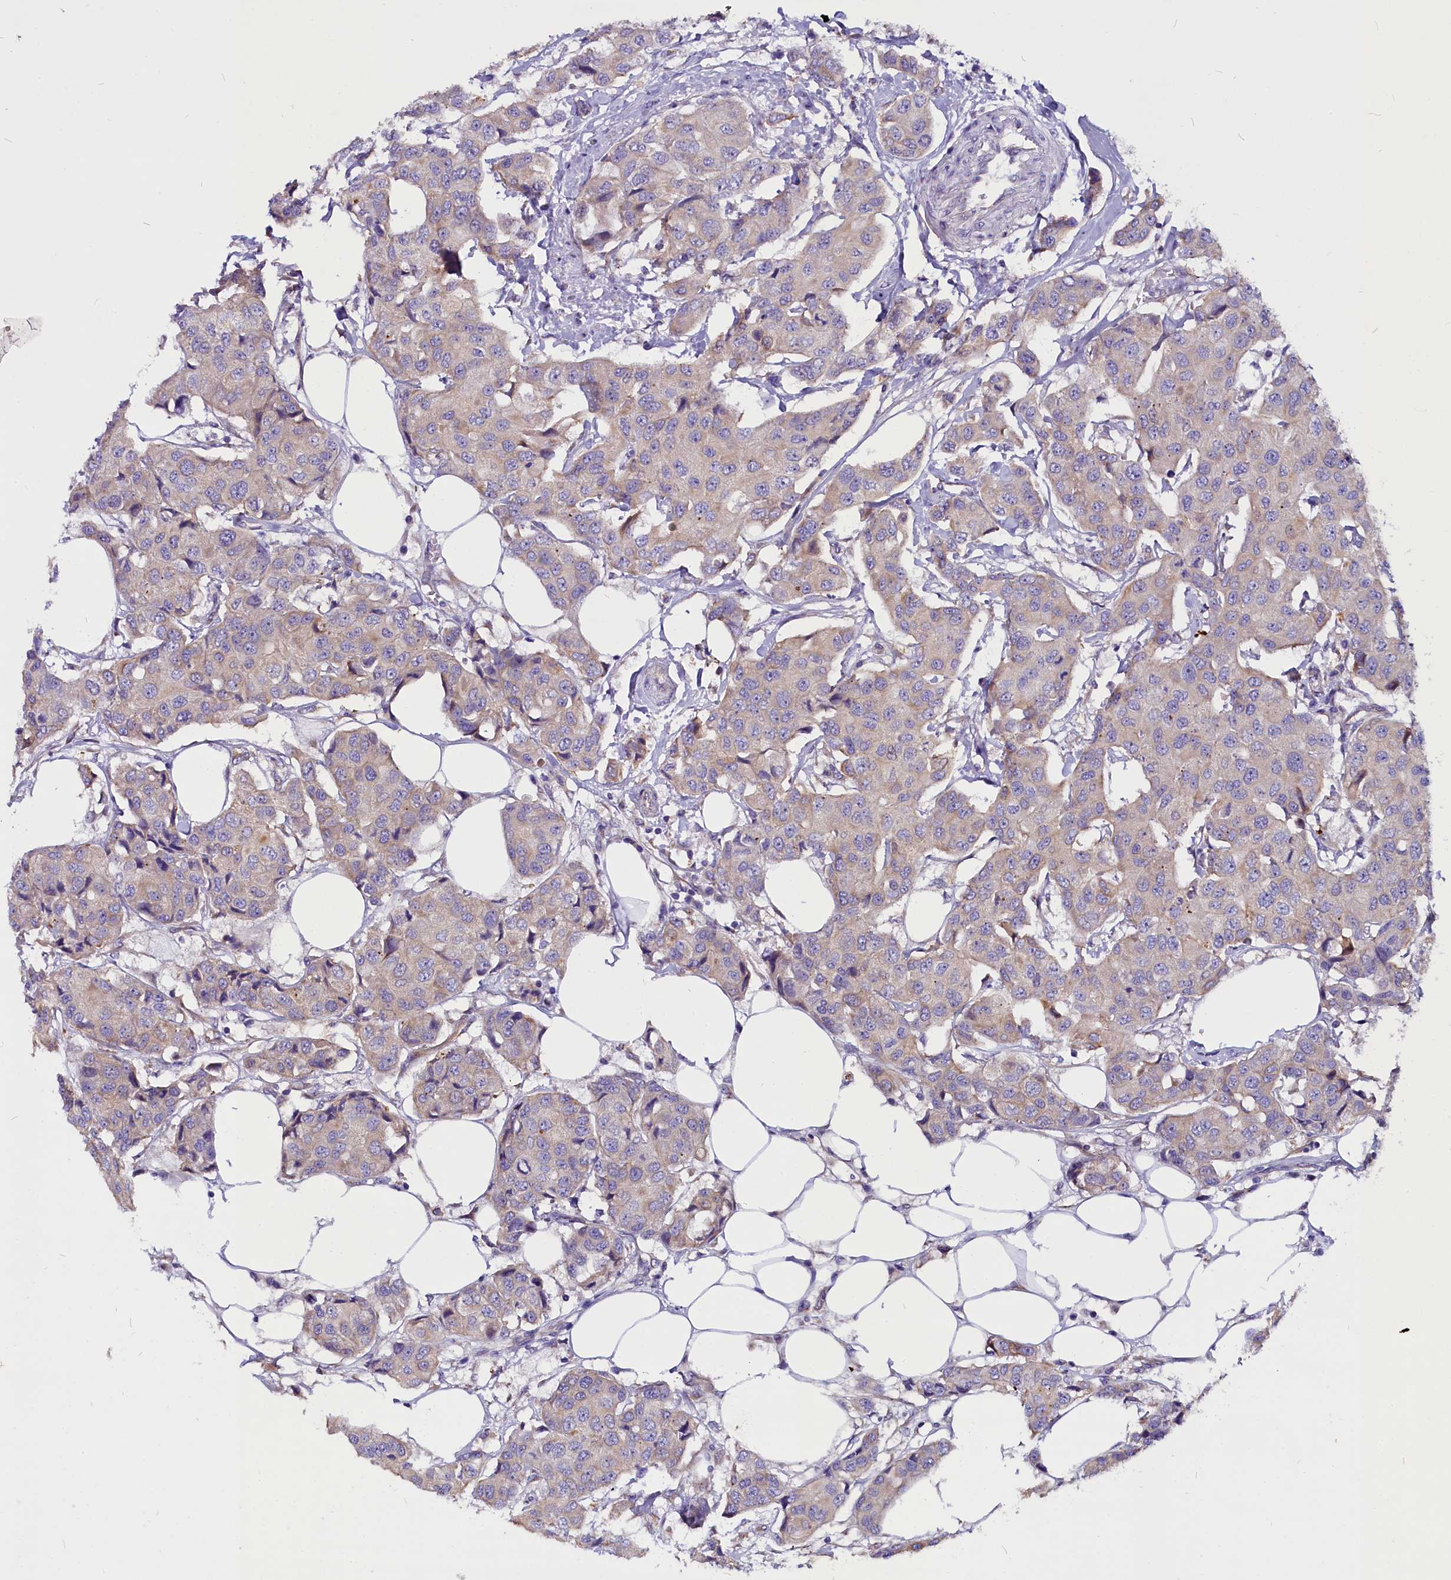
{"staining": {"intensity": "weak", "quantity": "<25%", "location": "cytoplasmic/membranous"}, "tissue": "breast cancer", "cell_type": "Tumor cells", "image_type": "cancer", "snomed": [{"axis": "morphology", "description": "Duct carcinoma"}, {"axis": "topography", "description": "Breast"}], "caption": "There is no significant expression in tumor cells of breast infiltrating ductal carcinoma.", "gene": "CEP170", "patient": {"sex": "female", "age": 80}}